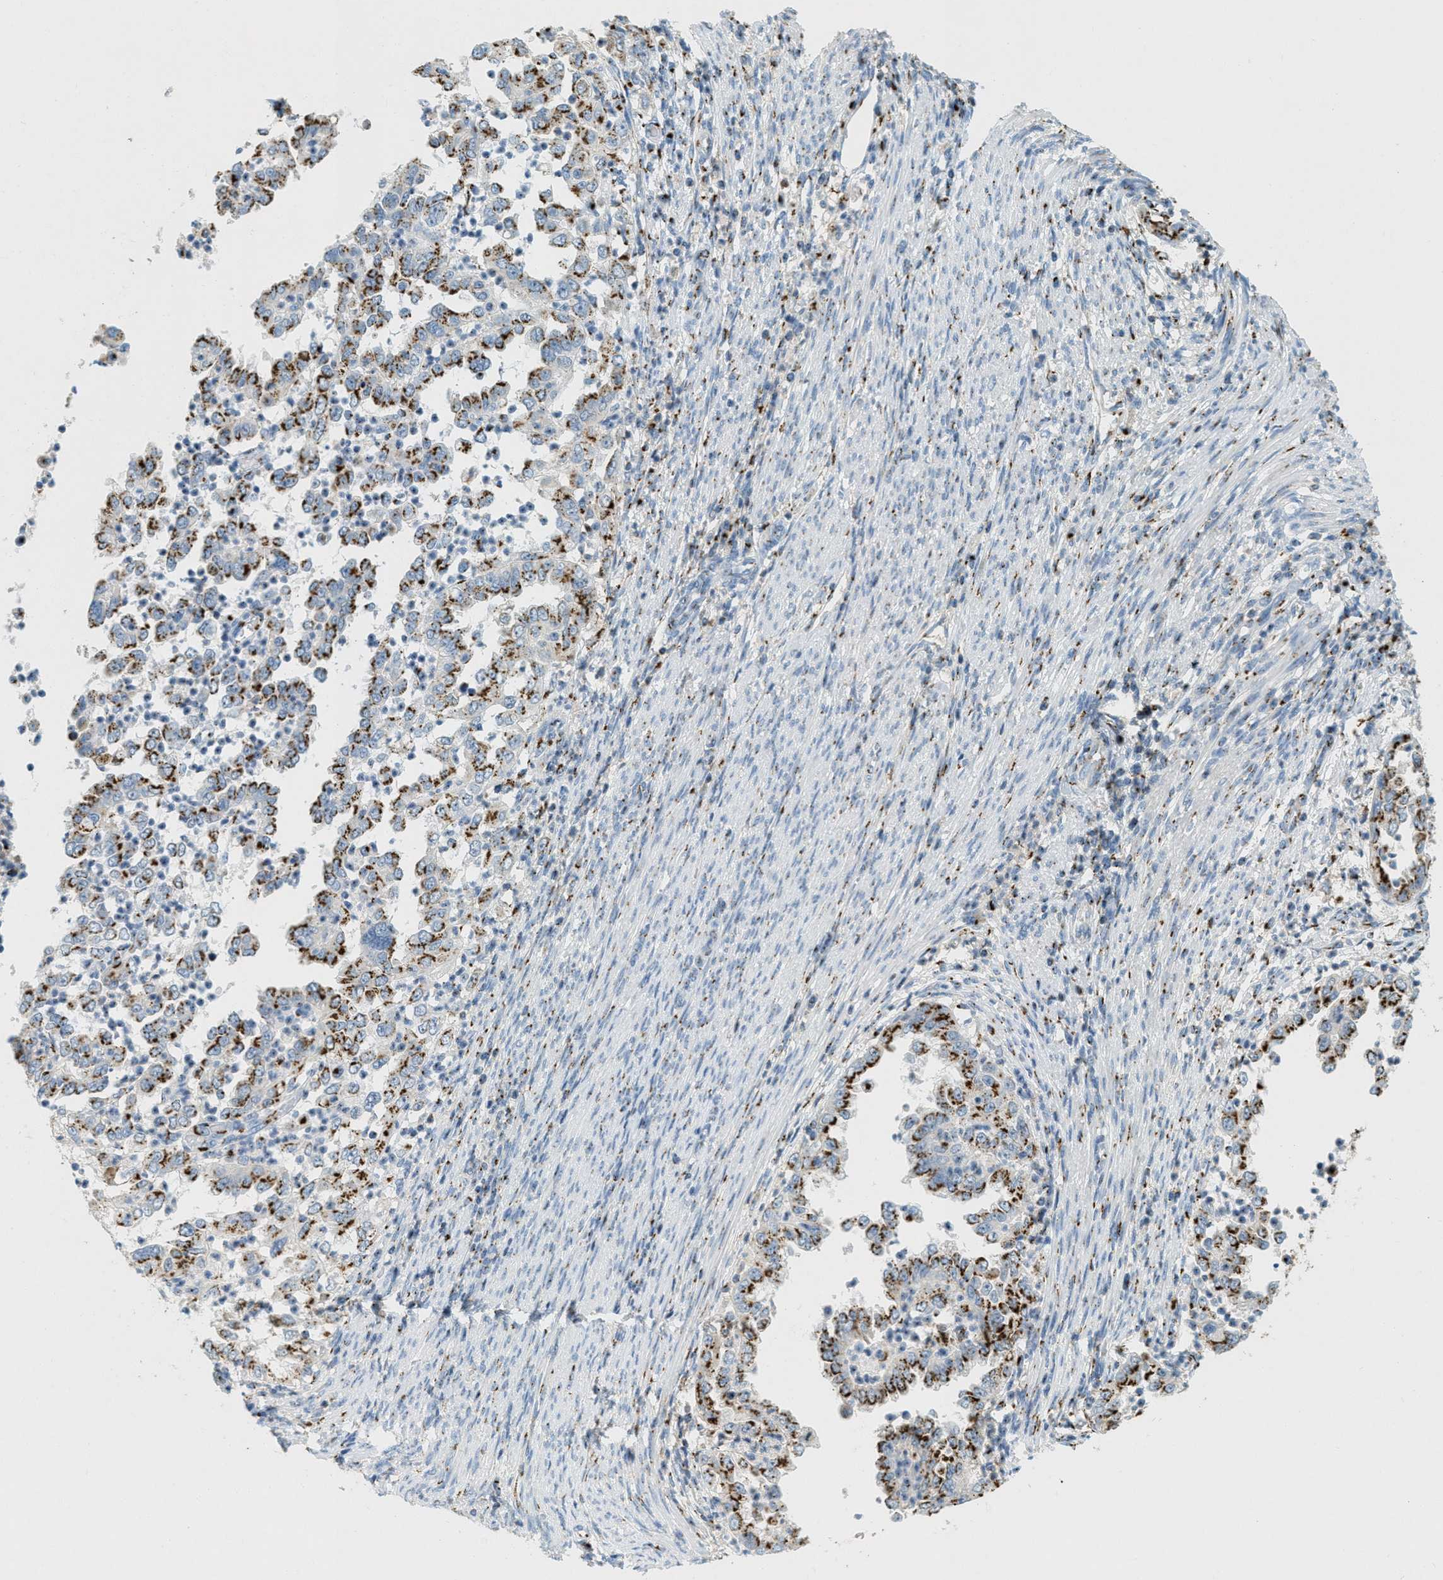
{"staining": {"intensity": "strong", "quantity": "25%-75%", "location": "cytoplasmic/membranous"}, "tissue": "endometrial cancer", "cell_type": "Tumor cells", "image_type": "cancer", "snomed": [{"axis": "morphology", "description": "Adenocarcinoma, NOS"}, {"axis": "topography", "description": "Endometrium"}], "caption": "High-power microscopy captured an IHC image of adenocarcinoma (endometrial), revealing strong cytoplasmic/membranous positivity in approximately 25%-75% of tumor cells. (IHC, brightfield microscopy, high magnification).", "gene": "ENTPD4", "patient": {"sex": "female", "age": 85}}